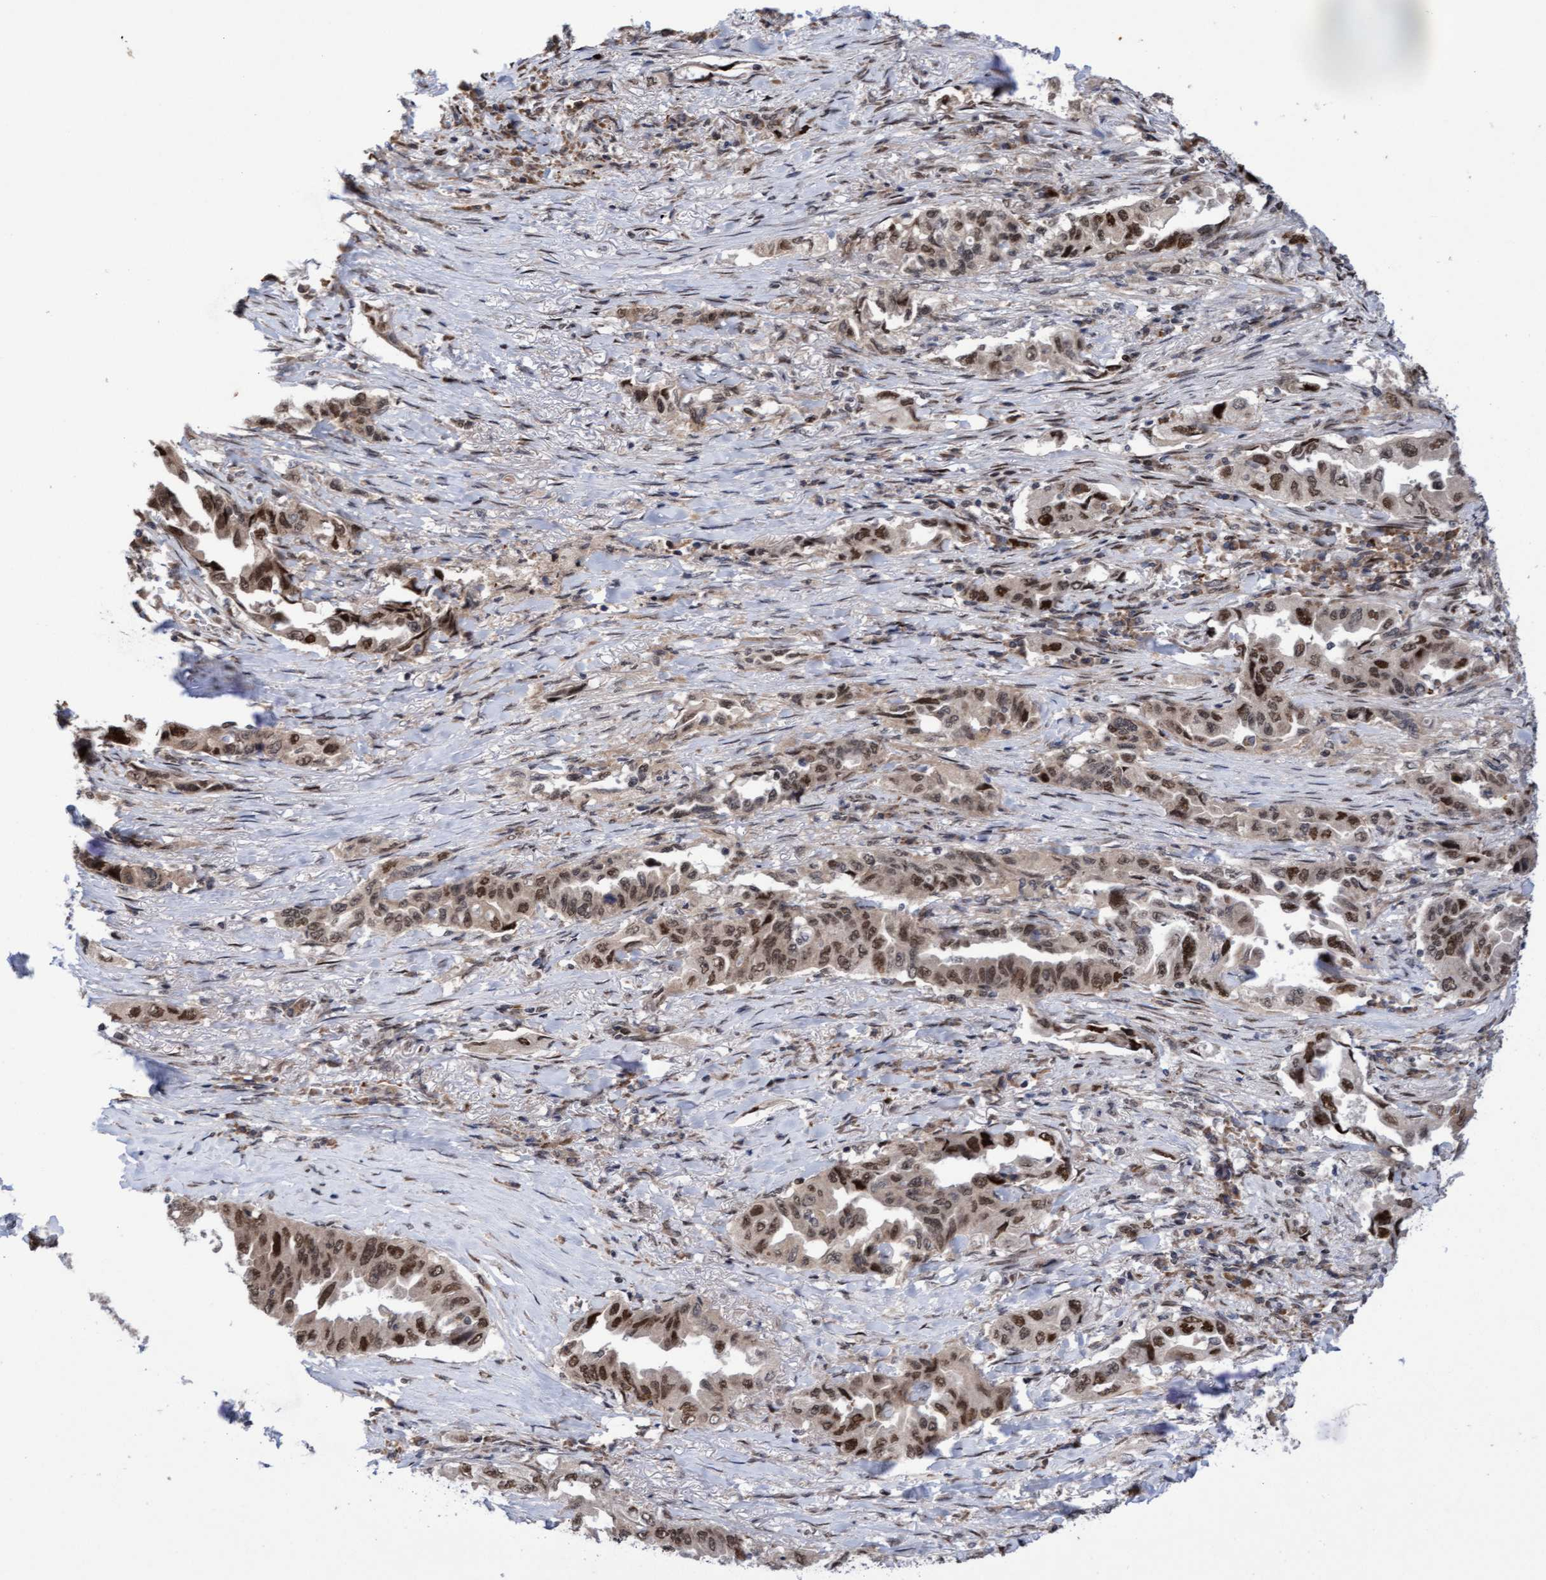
{"staining": {"intensity": "strong", "quantity": "25%-75%", "location": "cytoplasmic/membranous,nuclear"}, "tissue": "lung cancer", "cell_type": "Tumor cells", "image_type": "cancer", "snomed": [{"axis": "morphology", "description": "Adenocarcinoma, NOS"}, {"axis": "topography", "description": "Lung"}], "caption": "DAB (3,3'-diaminobenzidine) immunohistochemical staining of human lung cancer displays strong cytoplasmic/membranous and nuclear protein staining in about 25%-75% of tumor cells.", "gene": "TANC2", "patient": {"sex": "female", "age": 51}}